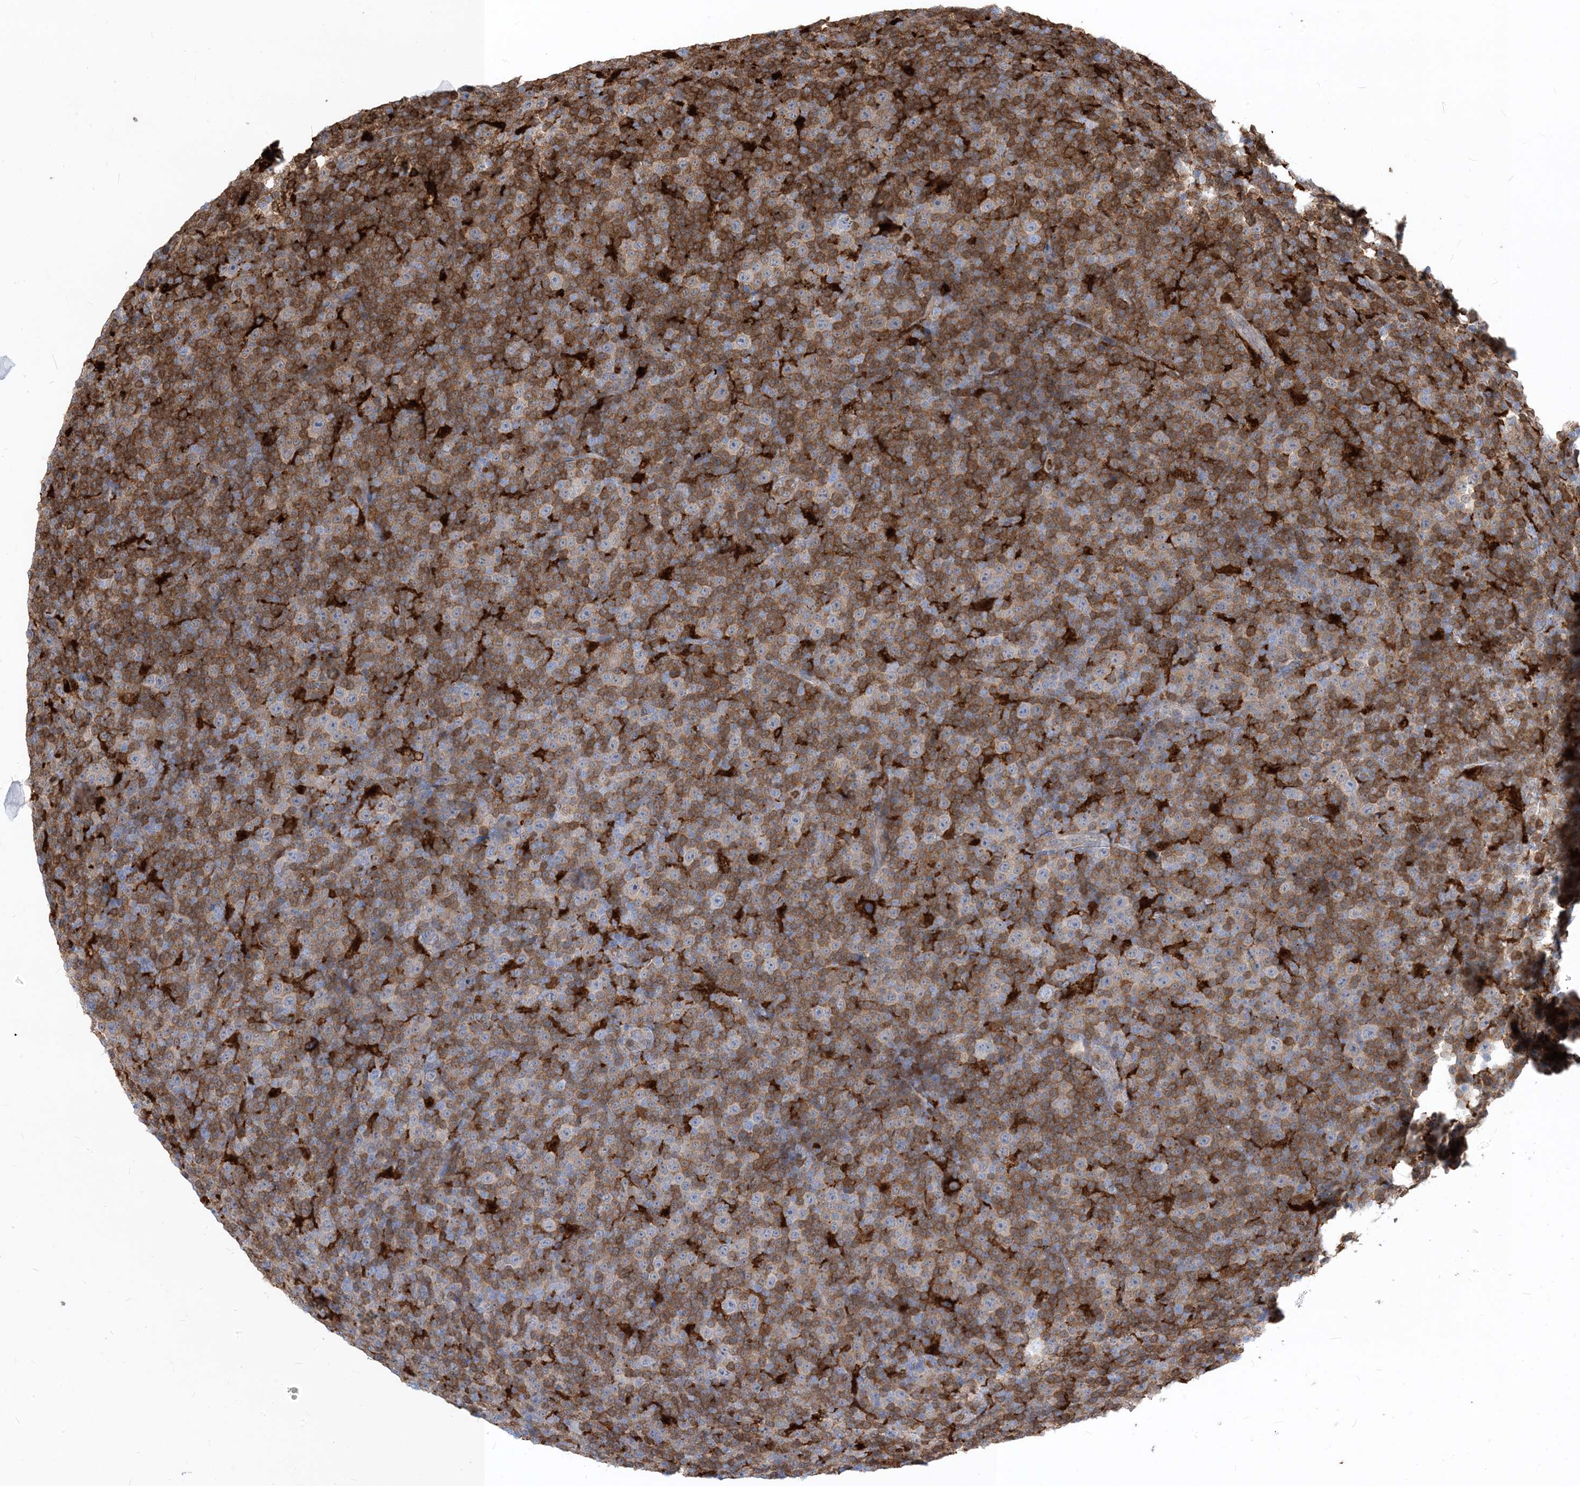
{"staining": {"intensity": "moderate", "quantity": ">75%", "location": "cytoplasmic/membranous"}, "tissue": "lymphoma", "cell_type": "Tumor cells", "image_type": "cancer", "snomed": [{"axis": "morphology", "description": "Malignant lymphoma, non-Hodgkin's type, Low grade"}, {"axis": "topography", "description": "Lymph node"}], "caption": "A photomicrograph showing moderate cytoplasmic/membranous expression in about >75% of tumor cells in low-grade malignant lymphoma, non-Hodgkin's type, as visualized by brown immunohistochemical staining.", "gene": "NAGK", "patient": {"sex": "female", "age": 67}}